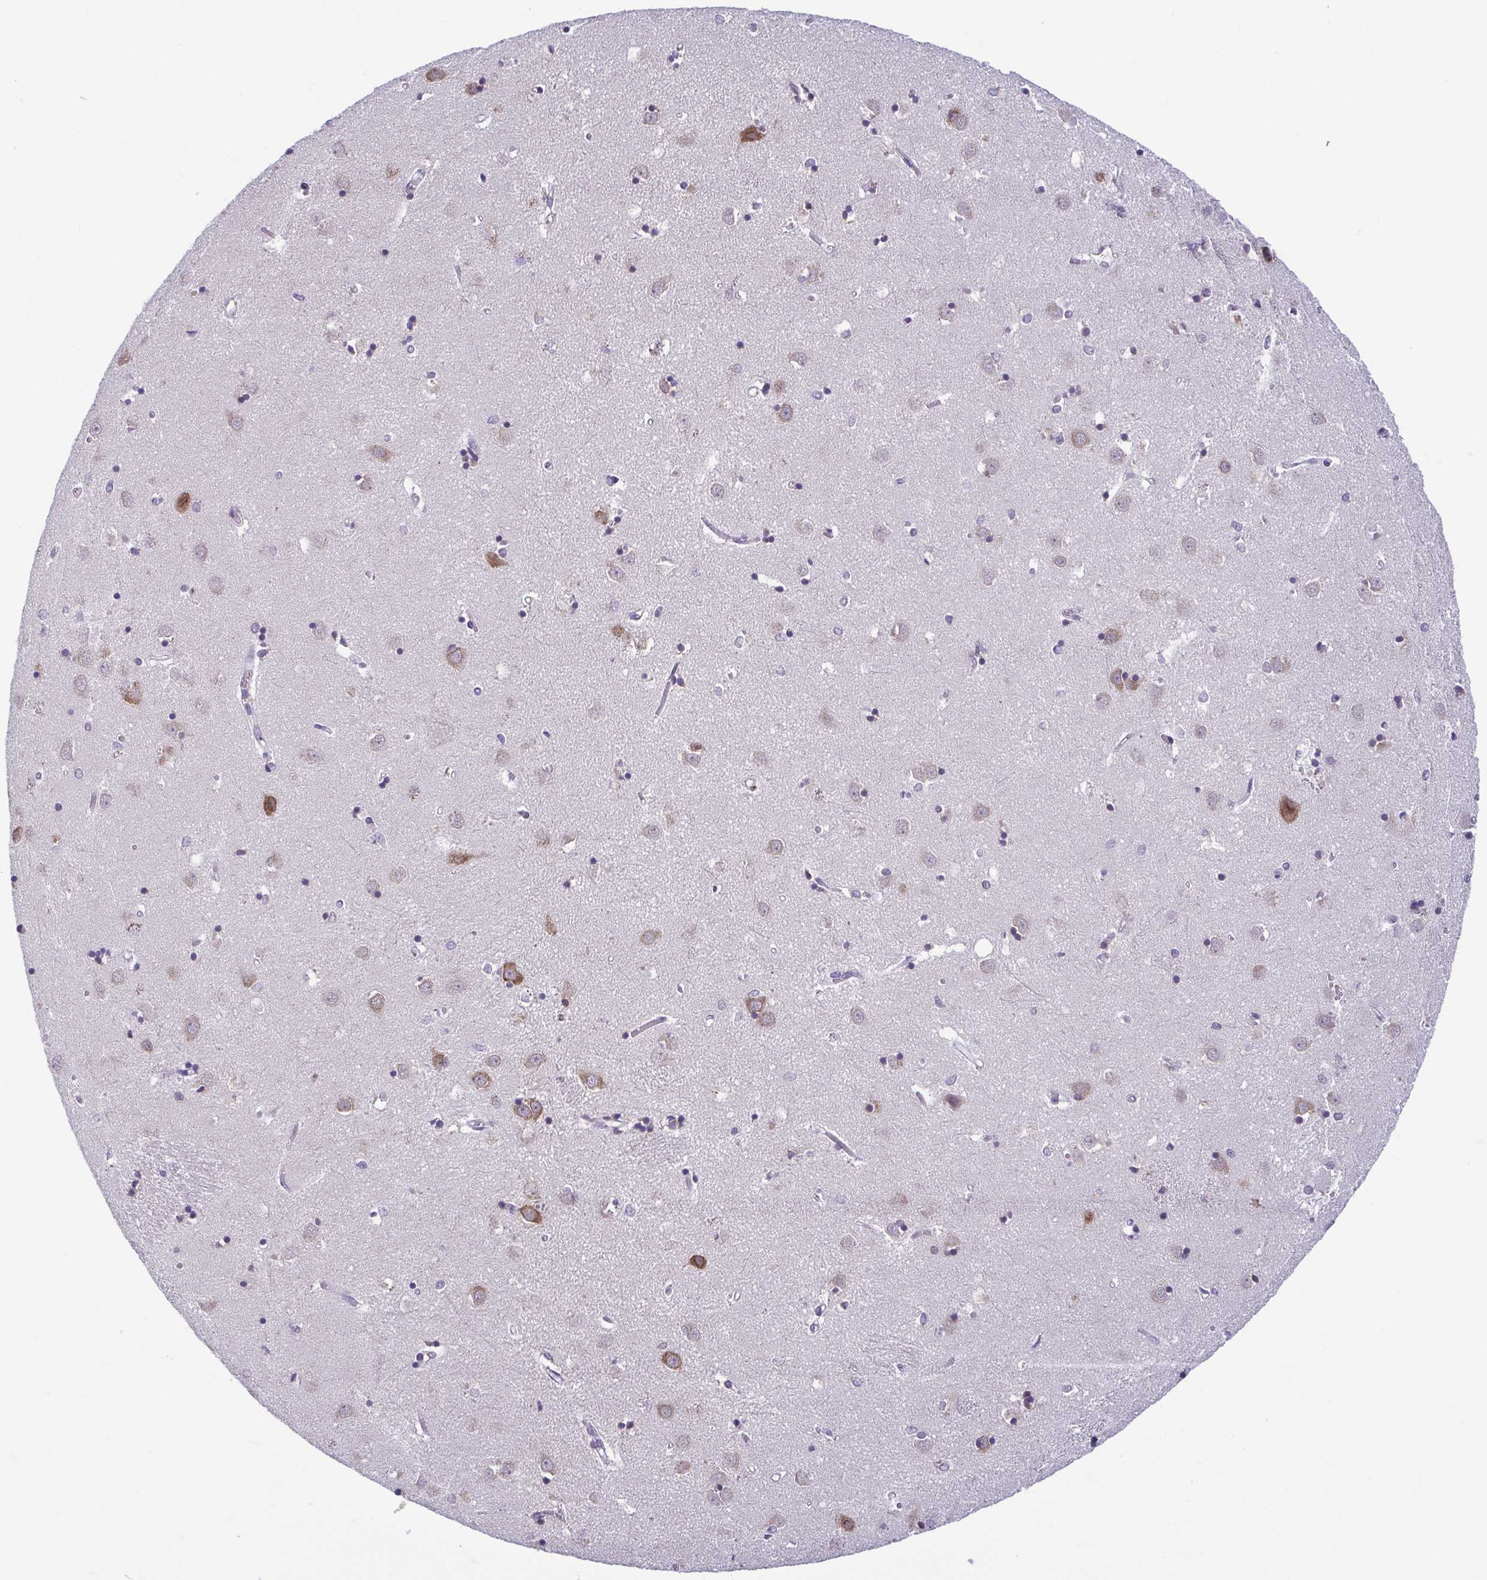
{"staining": {"intensity": "weak", "quantity": "<25%", "location": "cytoplasmic/membranous"}, "tissue": "caudate", "cell_type": "Glial cells", "image_type": "normal", "snomed": [{"axis": "morphology", "description": "Normal tissue, NOS"}, {"axis": "topography", "description": "Lateral ventricle wall"}], "caption": "IHC of normal human caudate shows no expression in glial cells.", "gene": "TMEM108", "patient": {"sex": "male", "age": 54}}